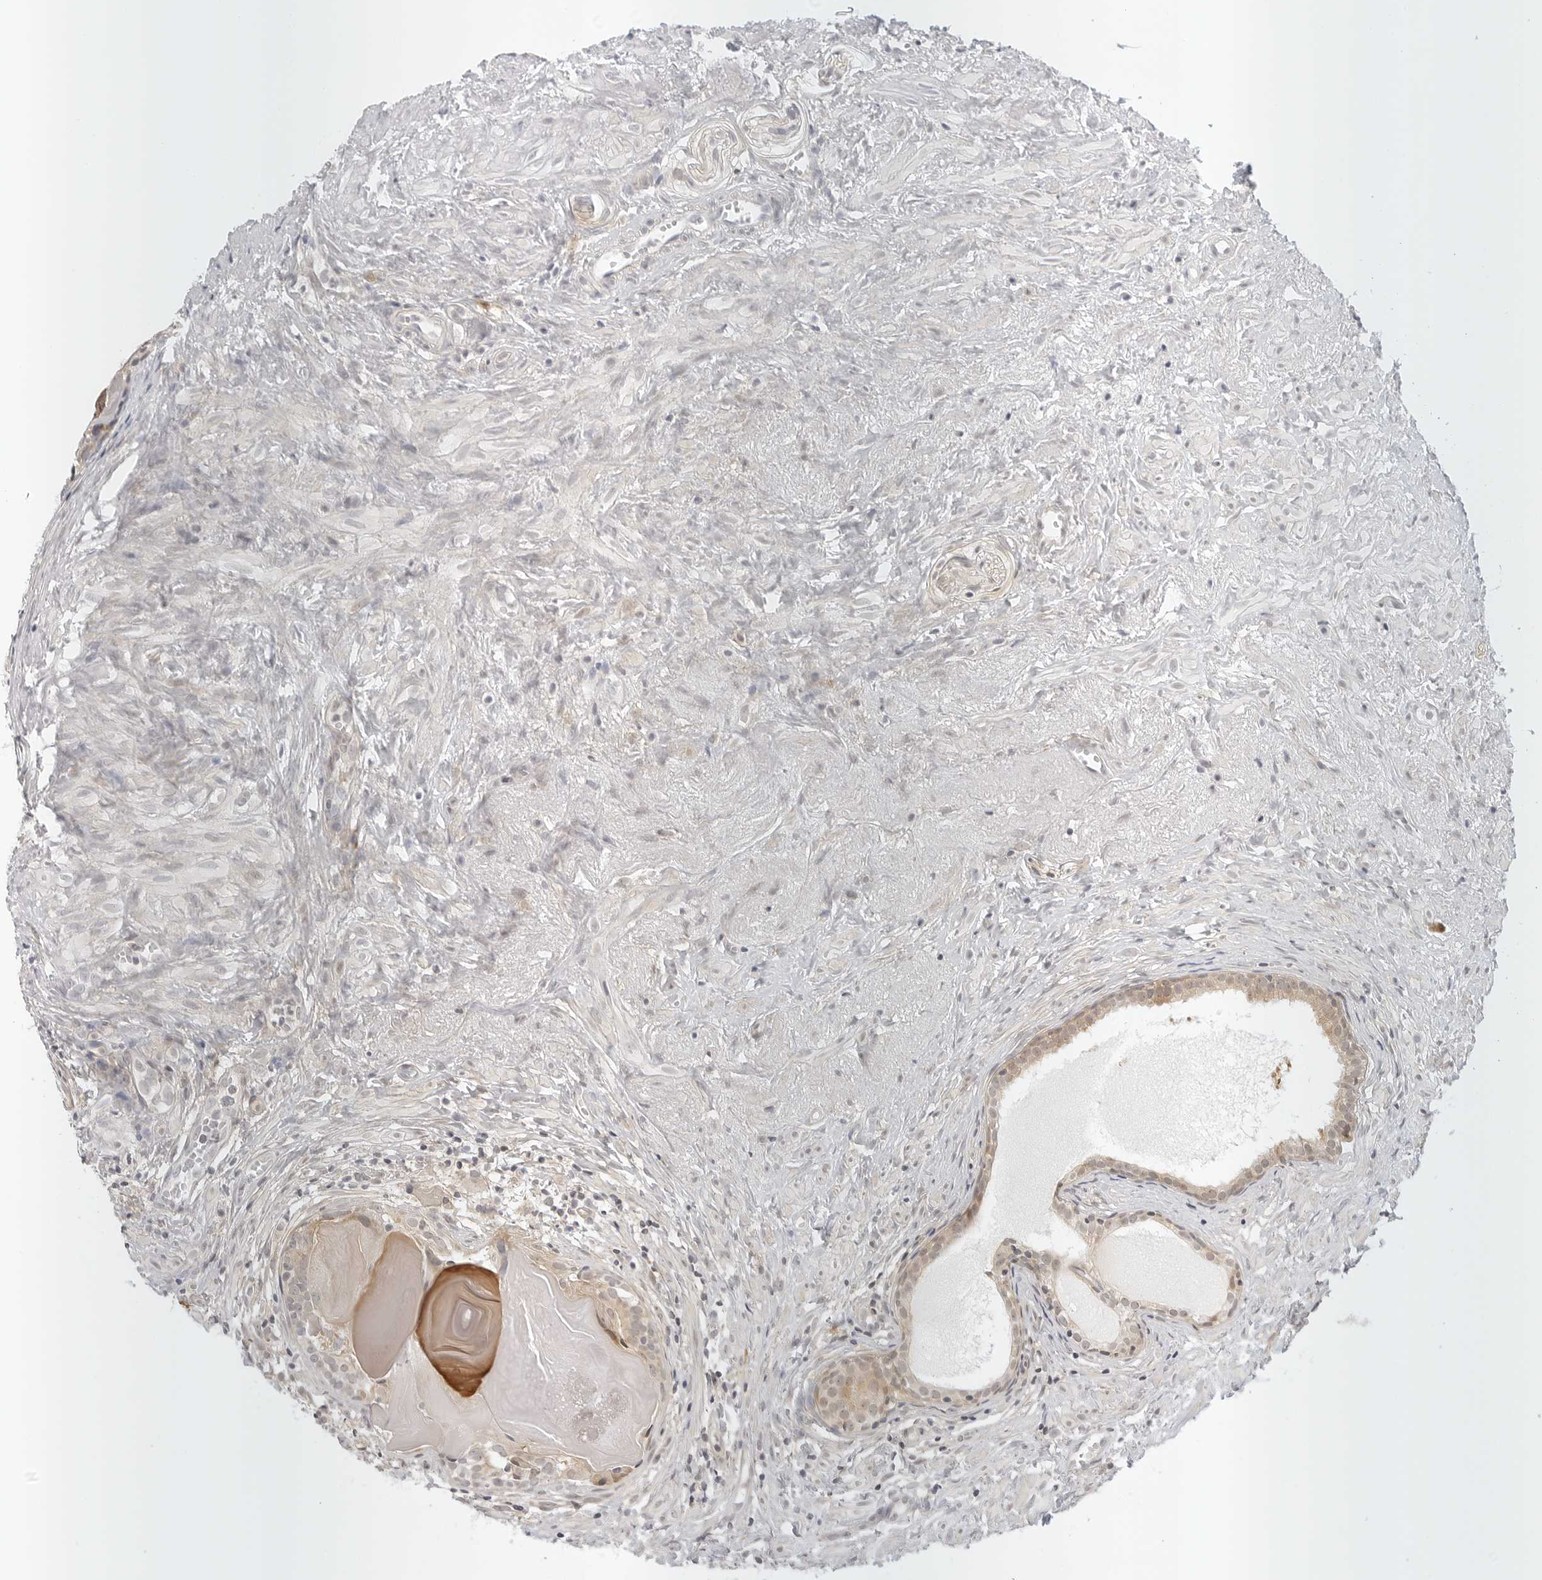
{"staining": {"intensity": "moderate", "quantity": "25%-75%", "location": "cytoplasmic/membranous"}, "tissue": "prostate cancer", "cell_type": "Tumor cells", "image_type": "cancer", "snomed": [{"axis": "morphology", "description": "Adenocarcinoma, Low grade"}, {"axis": "topography", "description": "Prostate"}], "caption": "Prostate cancer was stained to show a protein in brown. There is medium levels of moderate cytoplasmic/membranous expression in about 25%-75% of tumor cells.", "gene": "TCP1", "patient": {"sex": "male", "age": 88}}